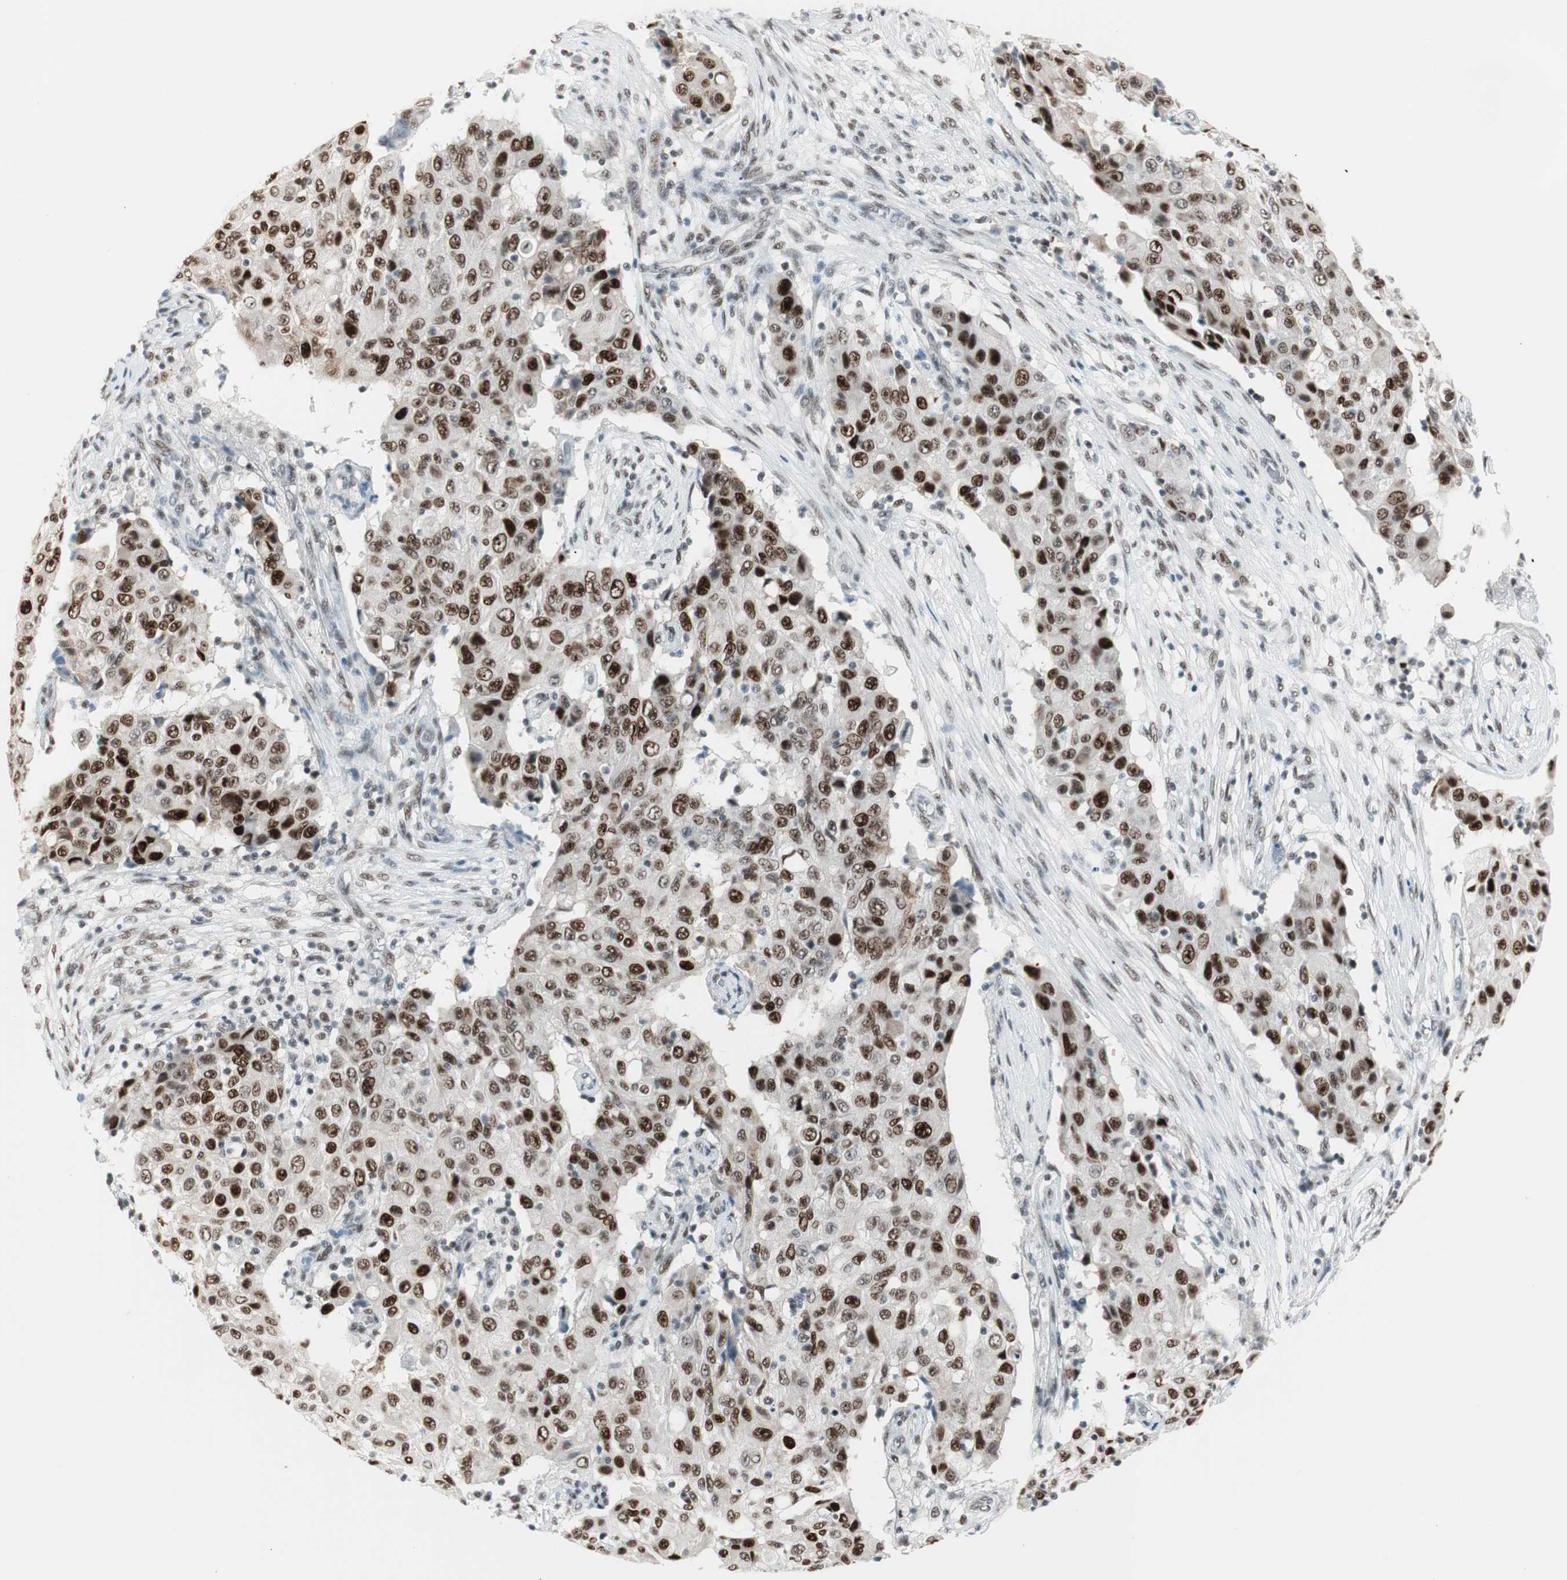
{"staining": {"intensity": "moderate", "quantity": ">75%", "location": "nuclear"}, "tissue": "ovarian cancer", "cell_type": "Tumor cells", "image_type": "cancer", "snomed": [{"axis": "morphology", "description": "Carcinoma, endometroid"}, {"axis": "topography", "description": "Ovary"}], "caption": "Brown immunohistochemical staining in endometroid carcinoma (ovarian) demonstrates moderate nuclear expression in approximately >75% of tumor cells.", "gene": "HEXIM1", "patient": {"sex": "female", "age": 42}}